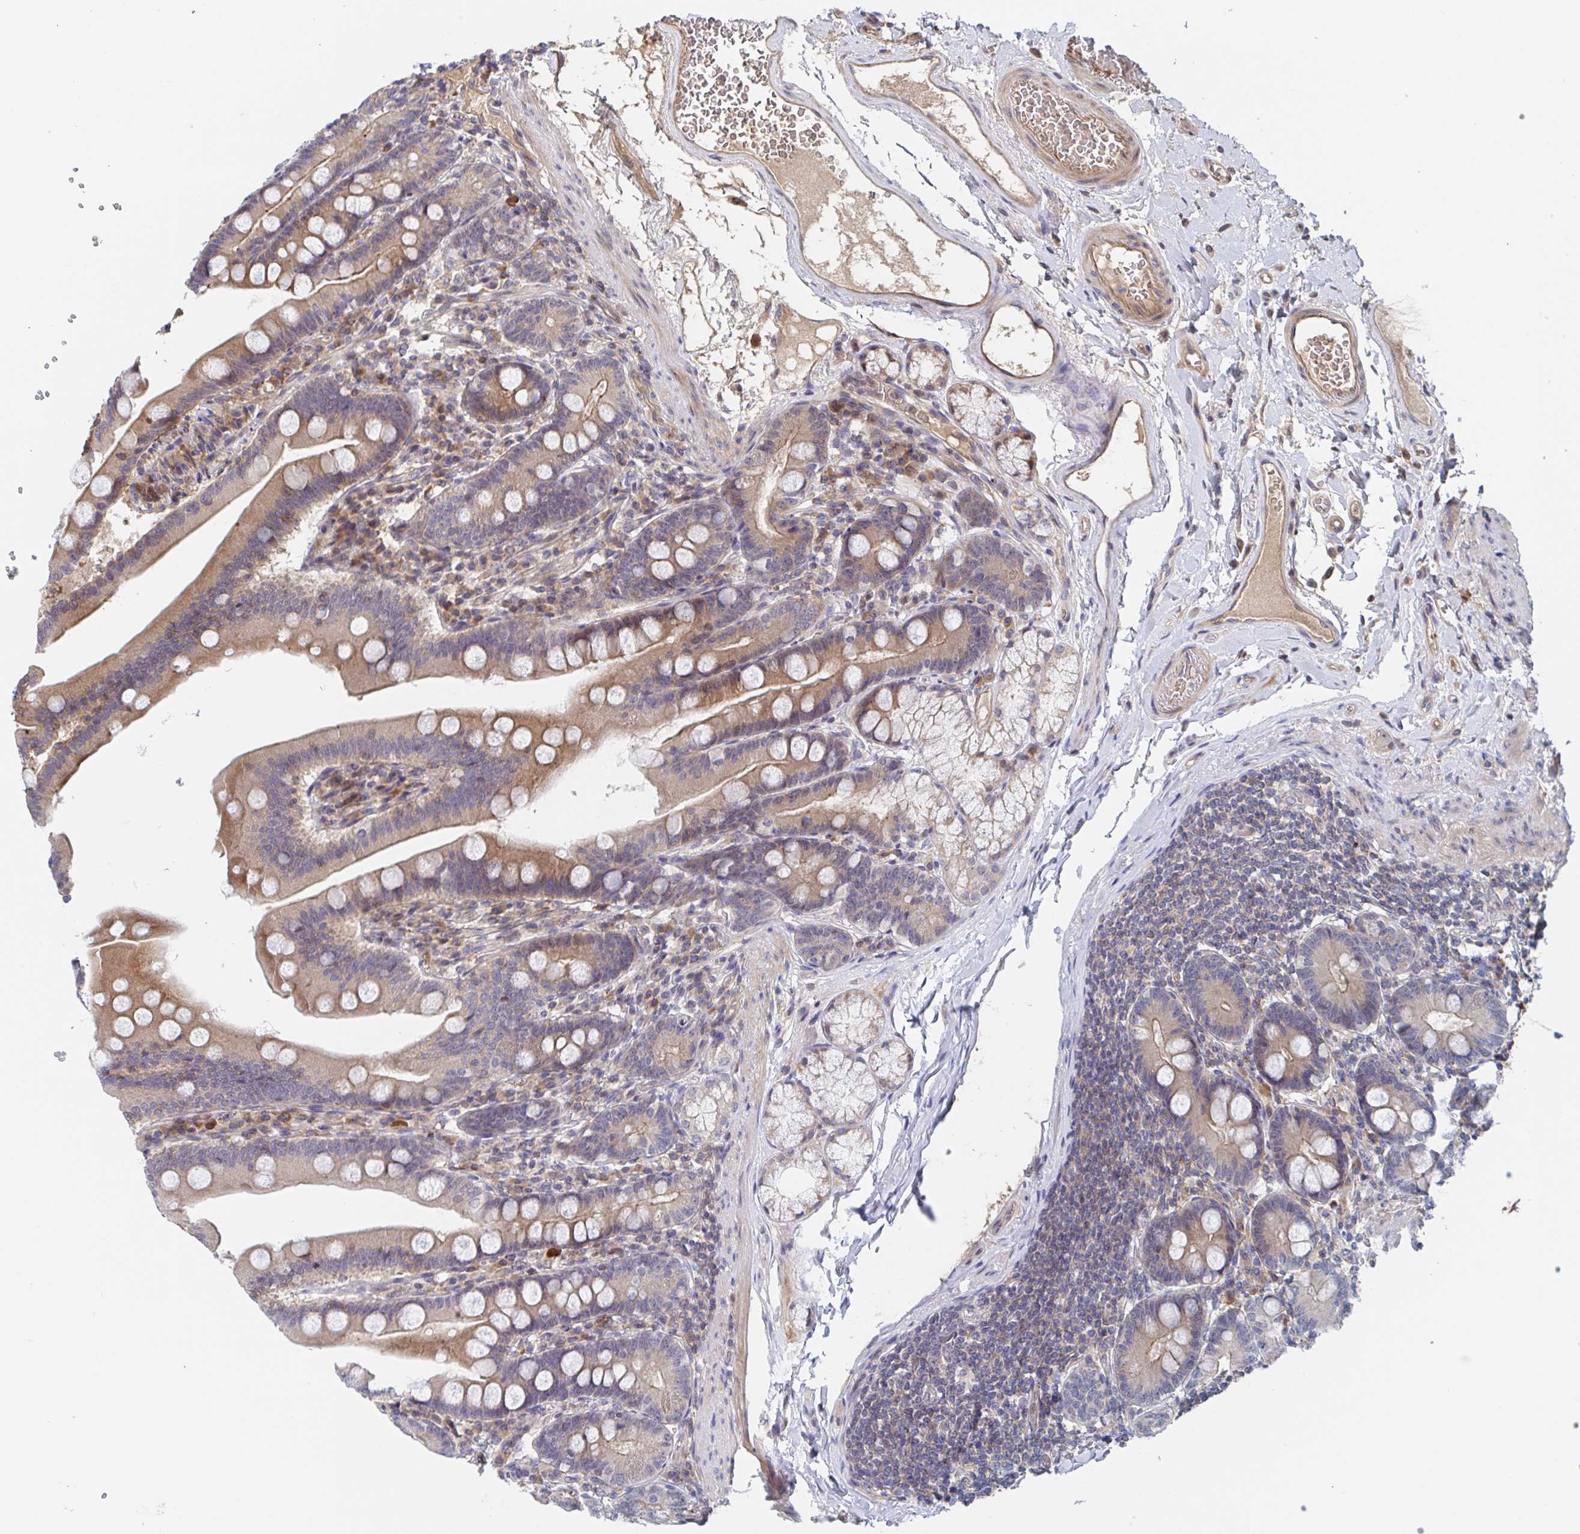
{"staining": {"intensity": "moderate", "quantity": "25%-75%", "location": "cytoplasmic/membranous"}, "tissue": "duodenum", "cell_type": "Glandular cells", "image_type": "normal", "snomed": [{"axis": "morphology", "description": "Normal tissue, NOS"}, {"axis": "topography", "description": "Duodenum"}], "caption": "This is a photomicrograph of immunohistochemistry (IHC) staining of normal duodenum, which shows moderate expression in the cytoplasmic/membranous of glandular cells.", "gene": "DHRS12", "patient": {"sex": "female", "age": 67}}